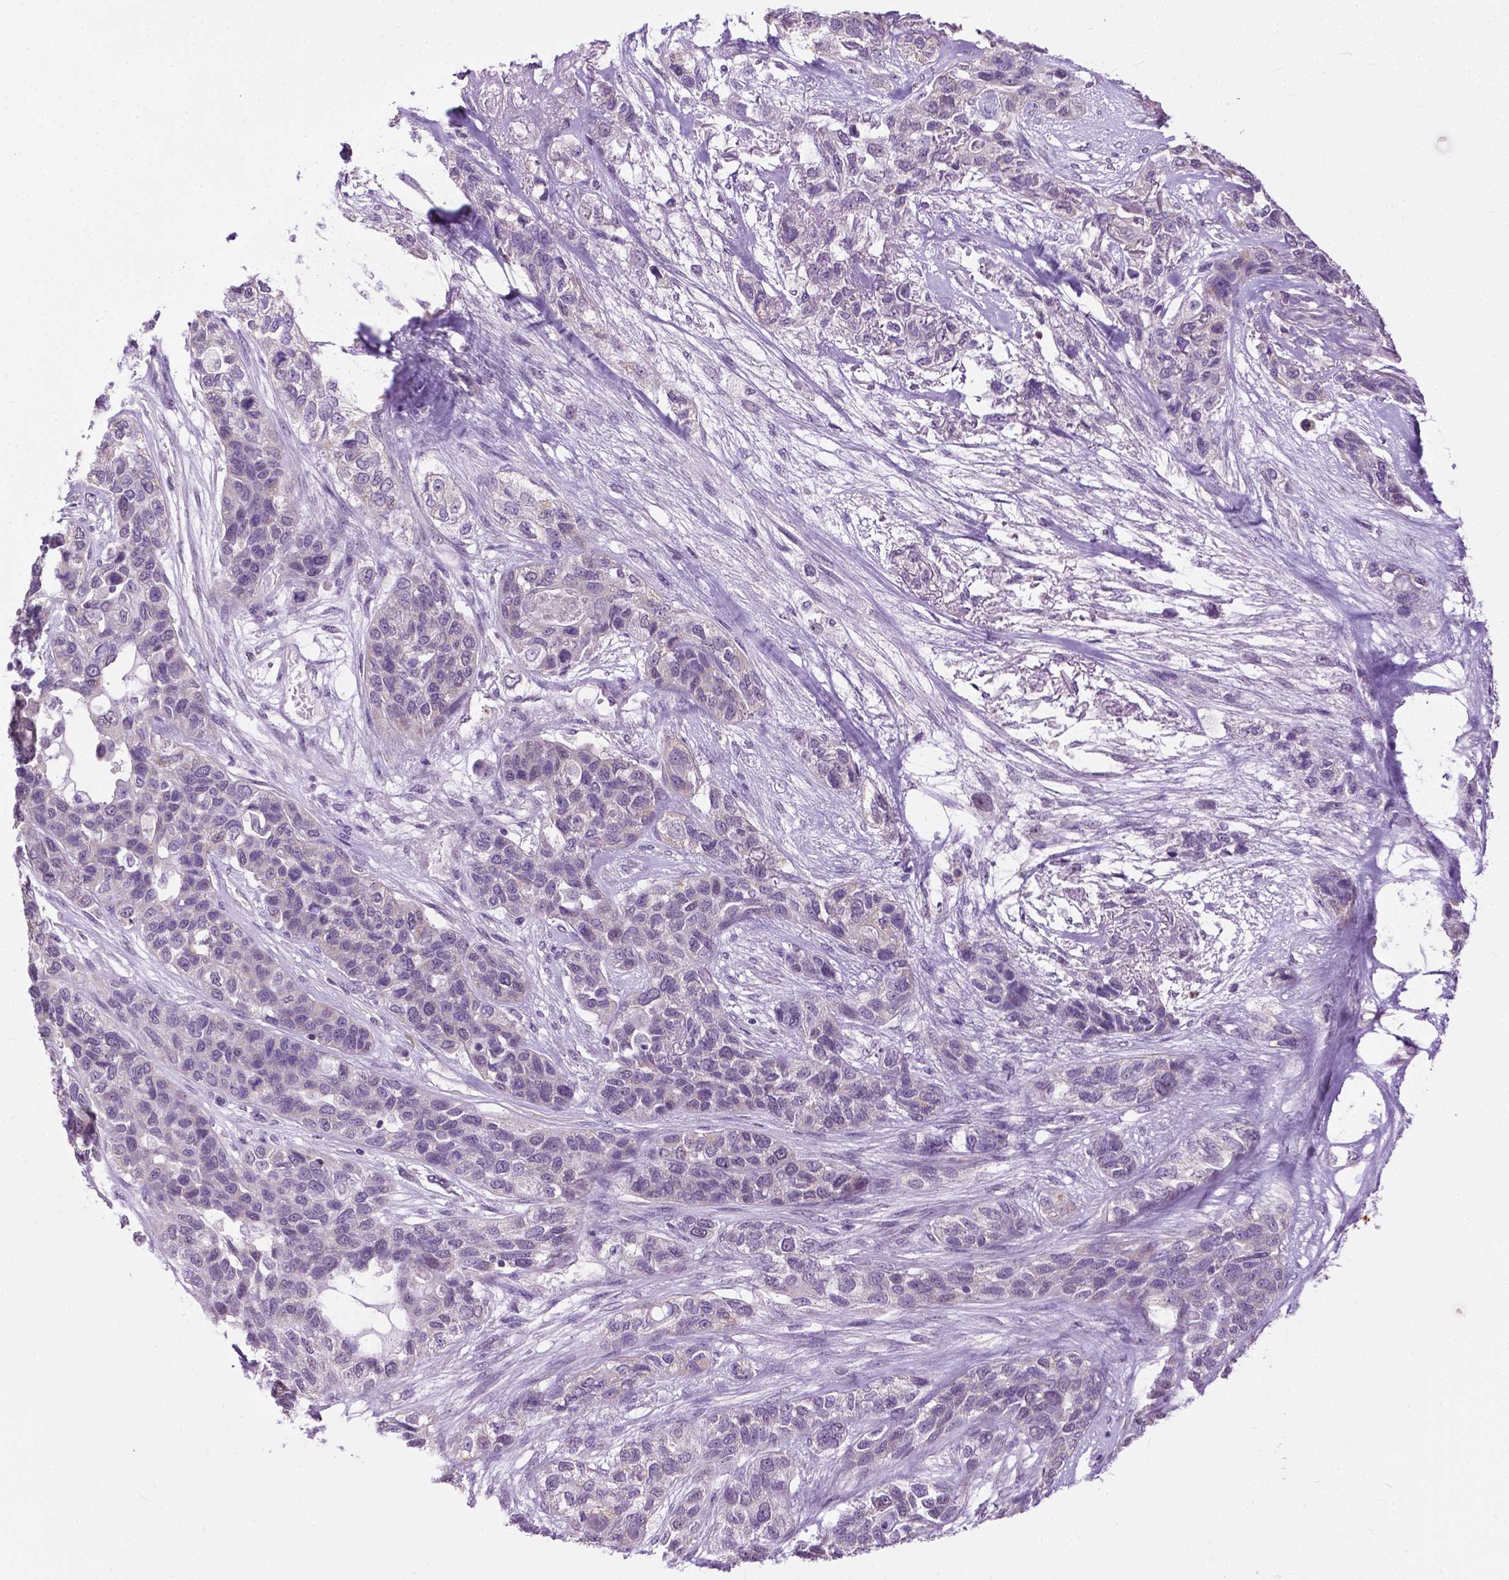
{"staining": {"intensity": "negative", "quantity": "none", "location": "none"}, "tissue": "lung cancer", "cell_type": "Tumor cells", "image_type": "cancer", "snomed": [{"axis": "morphology", "description": "Squamous cell carcinoma, NOS"}, {"axis": "topography", "description": "Lung"}], "caption": "DAB (3,3'-diaminobenzidine) immunohistochemical staining of human squamous cell carcinoma (lung) exhibits no significant positivity in tumor cells.", "gene": "TTC9B", "patient": {"sex": "female", "age": 70}}